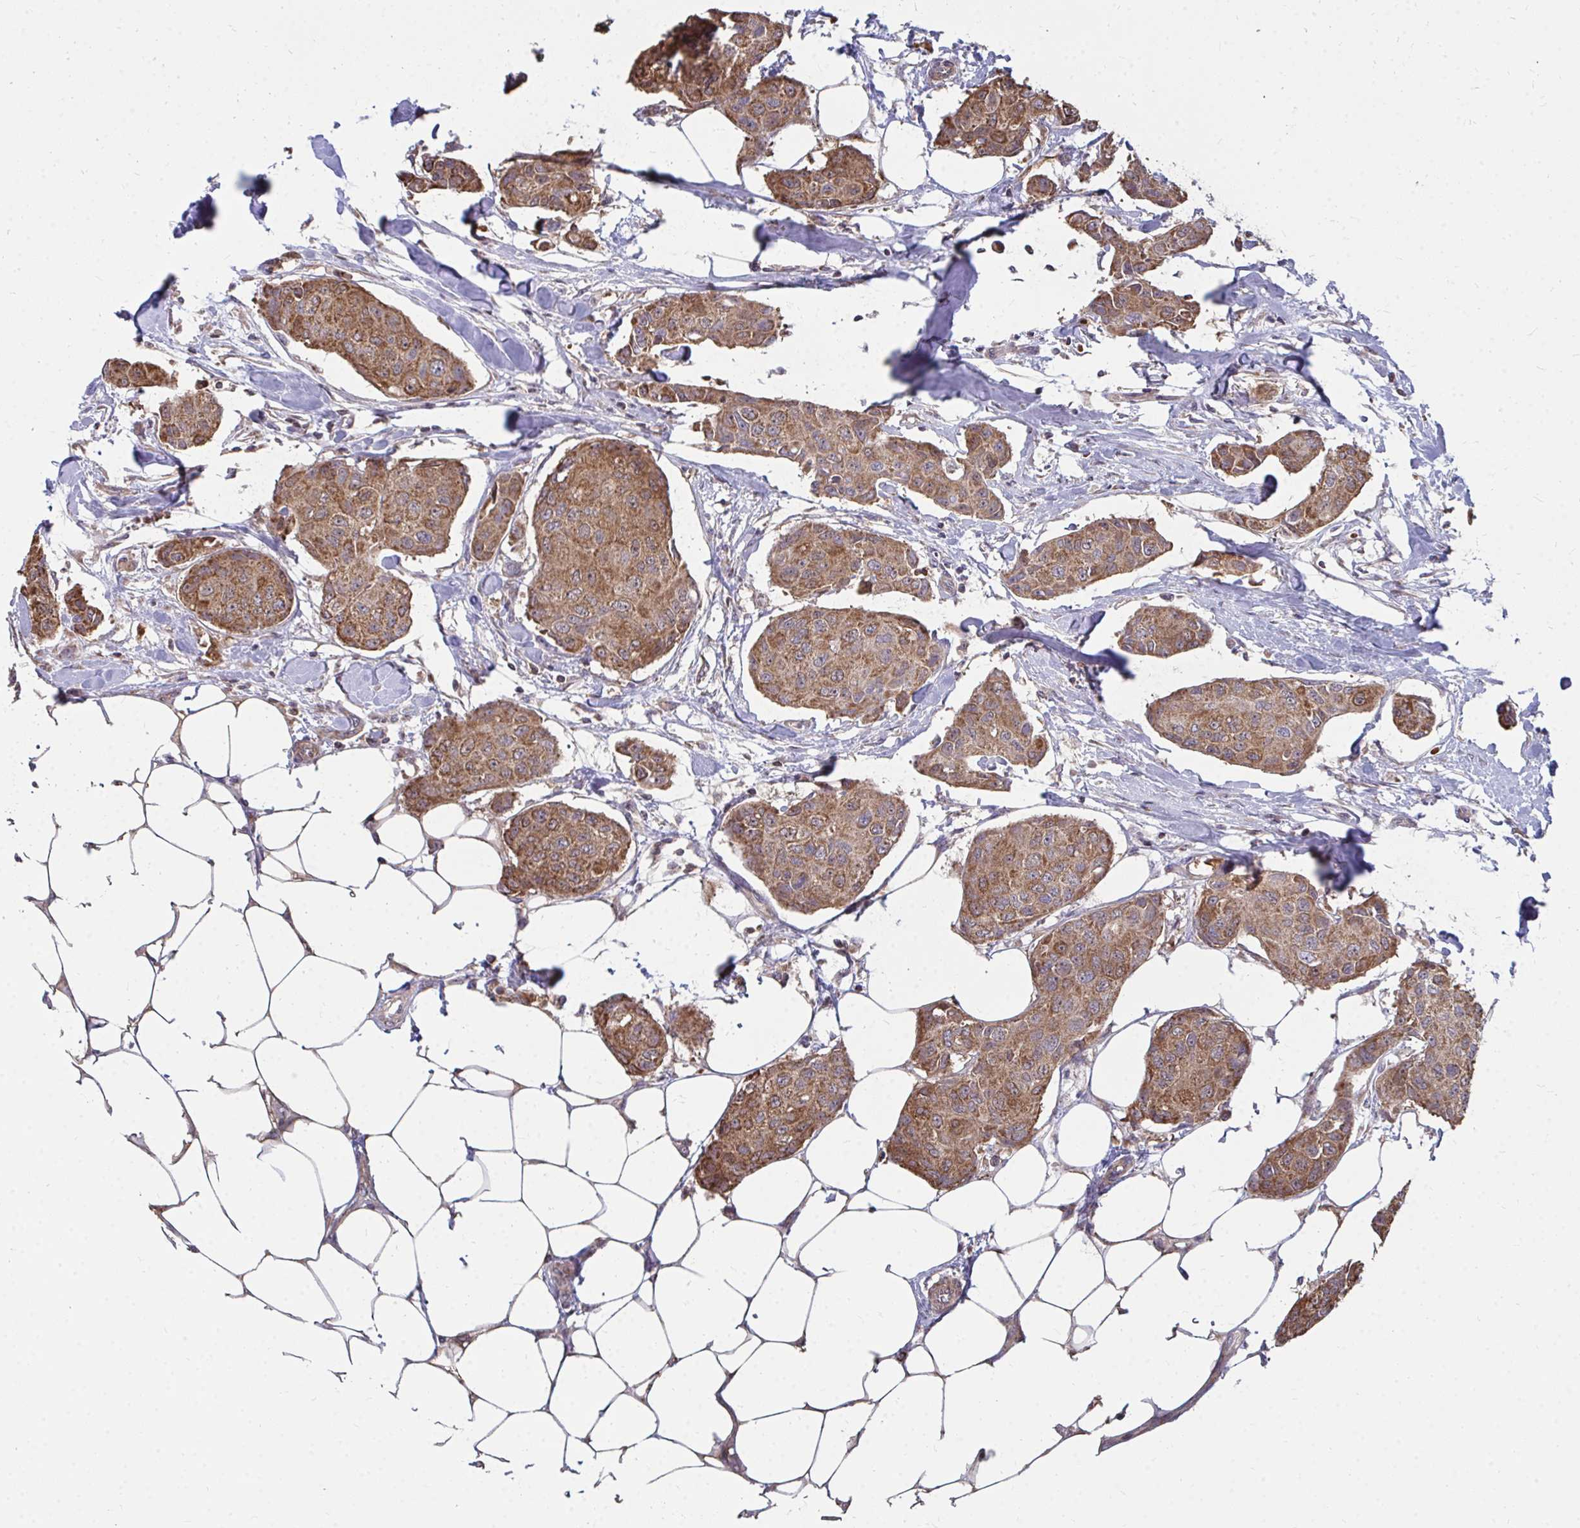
{"staining": {"intensity": "moderate", "quantity": ">75%", "location": "cytoplasmic/membranous"}, "tissue": "breast cancer", "cell_type": "Tumor cells", "image_type": "cancer", "snomed": [{"axis": "morphology", "description": "Duct carcinoma"}, {"axis": "topography", "description": "Breast"}, {"axis": "topography", "description": "Lymph node"}], "caption": "This is a histology image of immunohistochemistry (IHC) staining of breast cancer, which shows moderate positivity in the cytoplasmic/membranous of tumor cells.", "gene": "DNAJA2", "patient": {"sex": "female", "age": 80}}